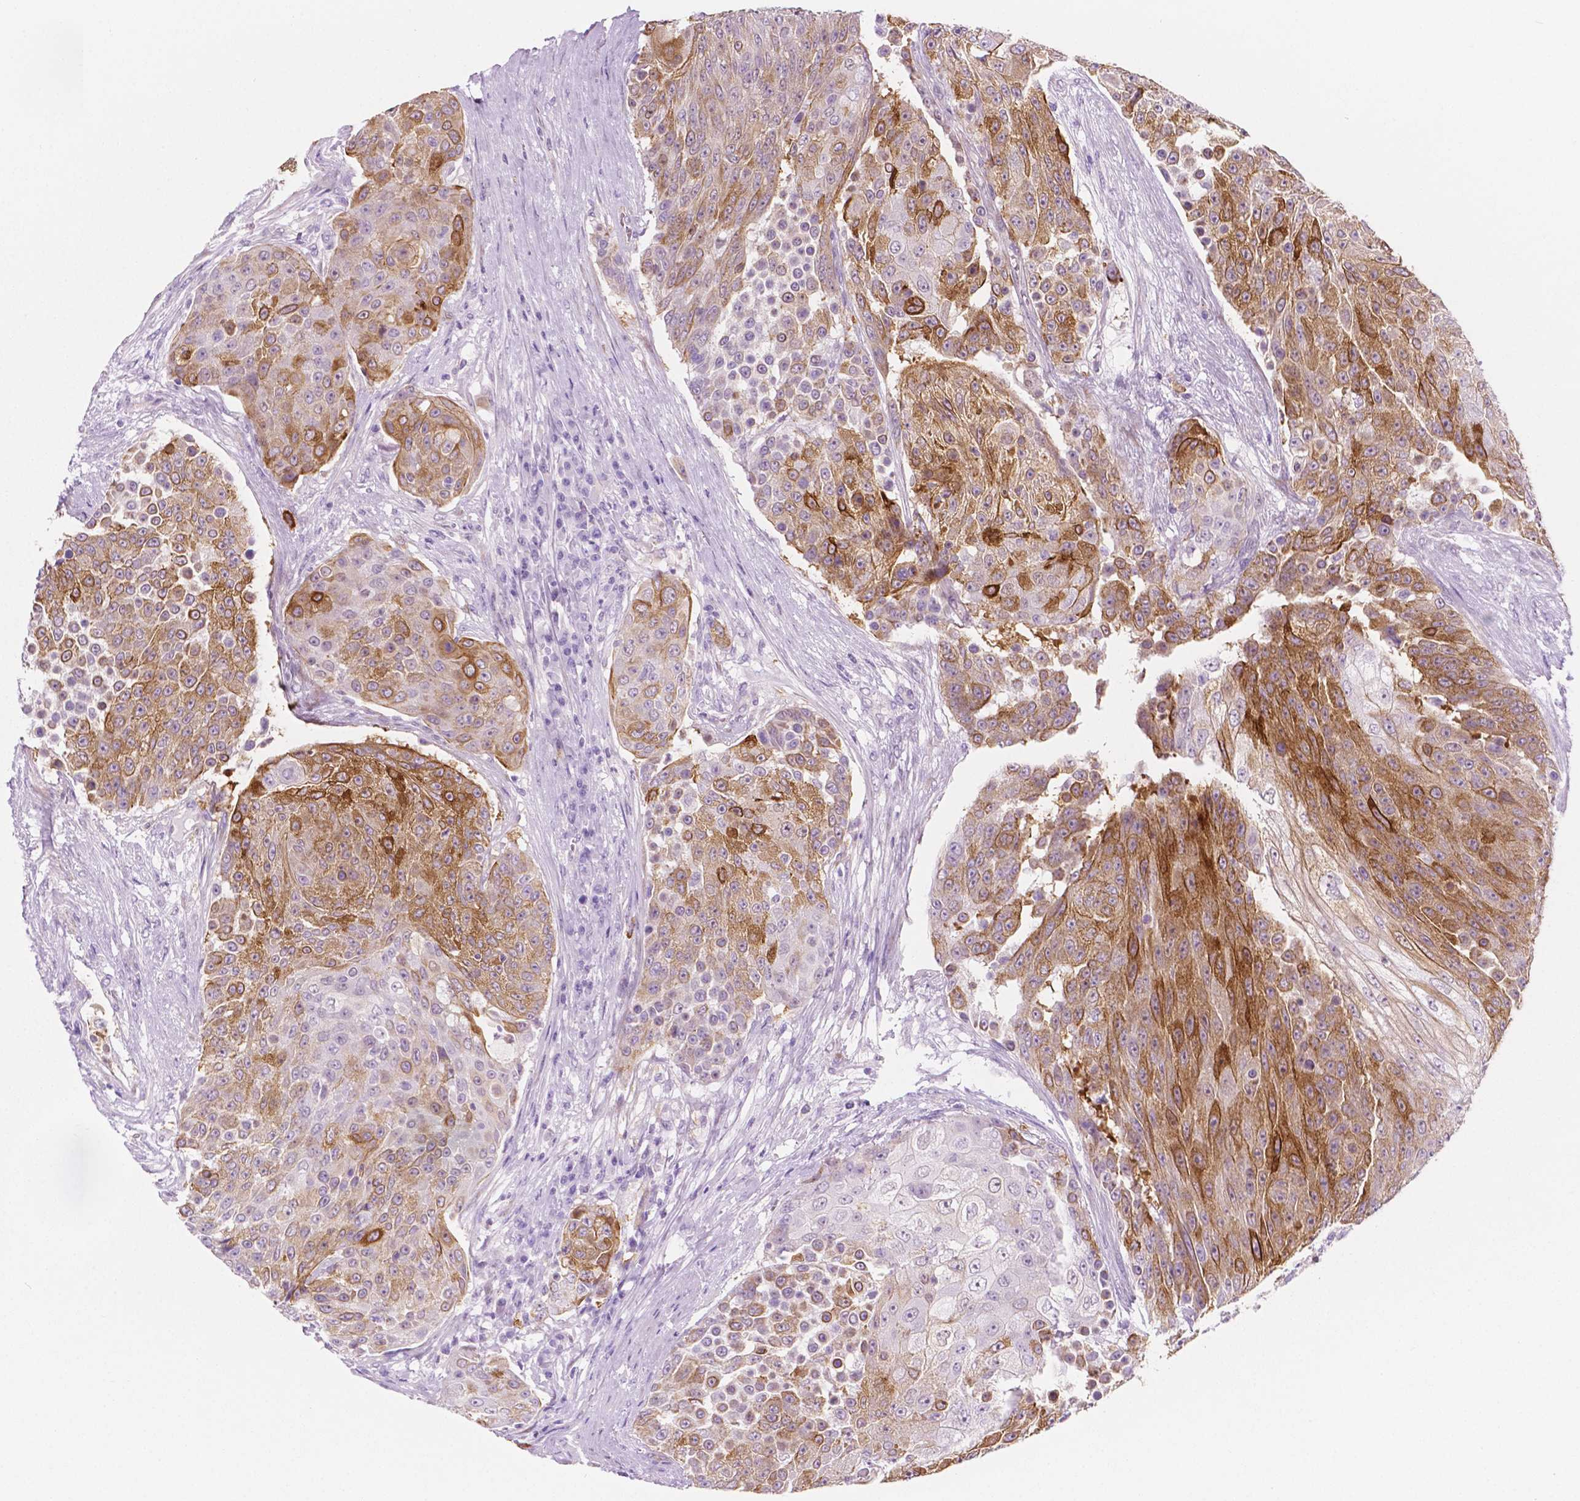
{"staining": {"intensity": "moderate", "quantity": ">75%", "location": "cytoplasmic/membranous"}, "tissue": "urothelial cancer", "cell_type": "Tumor cells", "image_type": "cancer", "snomed": [{"axis": "morphology", "description": "Urothelial carcinoma, High grade"}, {"axis": "topography", "description": "Urinary bladder"}], "caption": "This histopathology image displays immunohistochemistry staining of urothelial cancer, with medium moderate cytoplasmic/membranous expression in about >75% of tumor cells.", "gene": "EPPK1", "patient": {"sex": "female", "age": 63}}